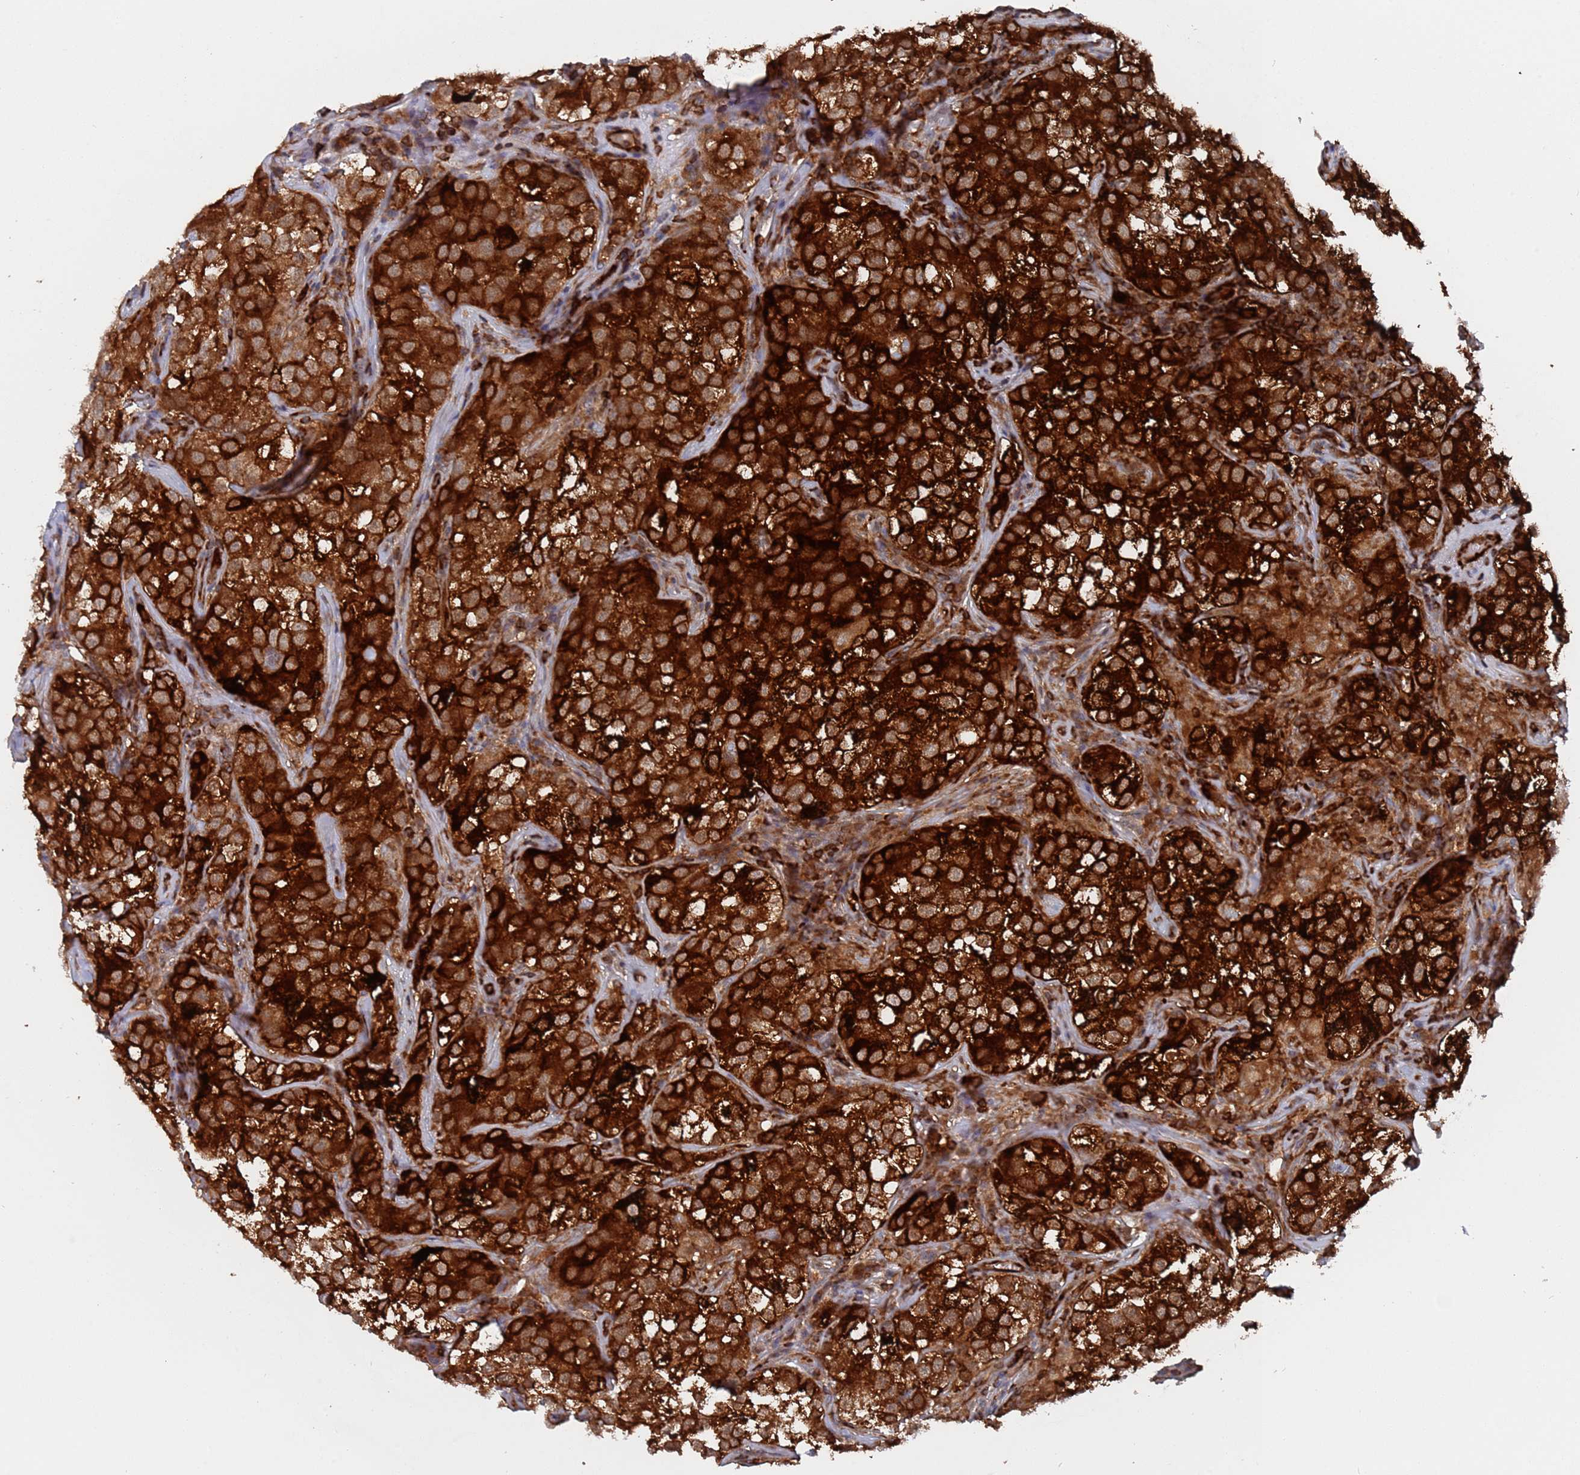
{"staining": {"intensity": "strong", "quantity": ">75%", "location": "cytoplasmic/membranous"}, "tissue": "testis cancer", "cell_type": "Tumor cells", "image_type": "cancer", "snomed": [{"axis": "morphology", "description": "Seminoma, NOS"}, {"axis": "morphology", "description": "Carcinoma, Embryonal, NOS"}, {"axis": "topography", "description": "Testis"}], "caption": "Immunohistochemical staining of human testis cancer exhibits strong cytoplasmic/membranous protein positivity in about >75% of tumor cells.", "gene": "DDX60", "patient": {"sex": "male", "age": 43}}